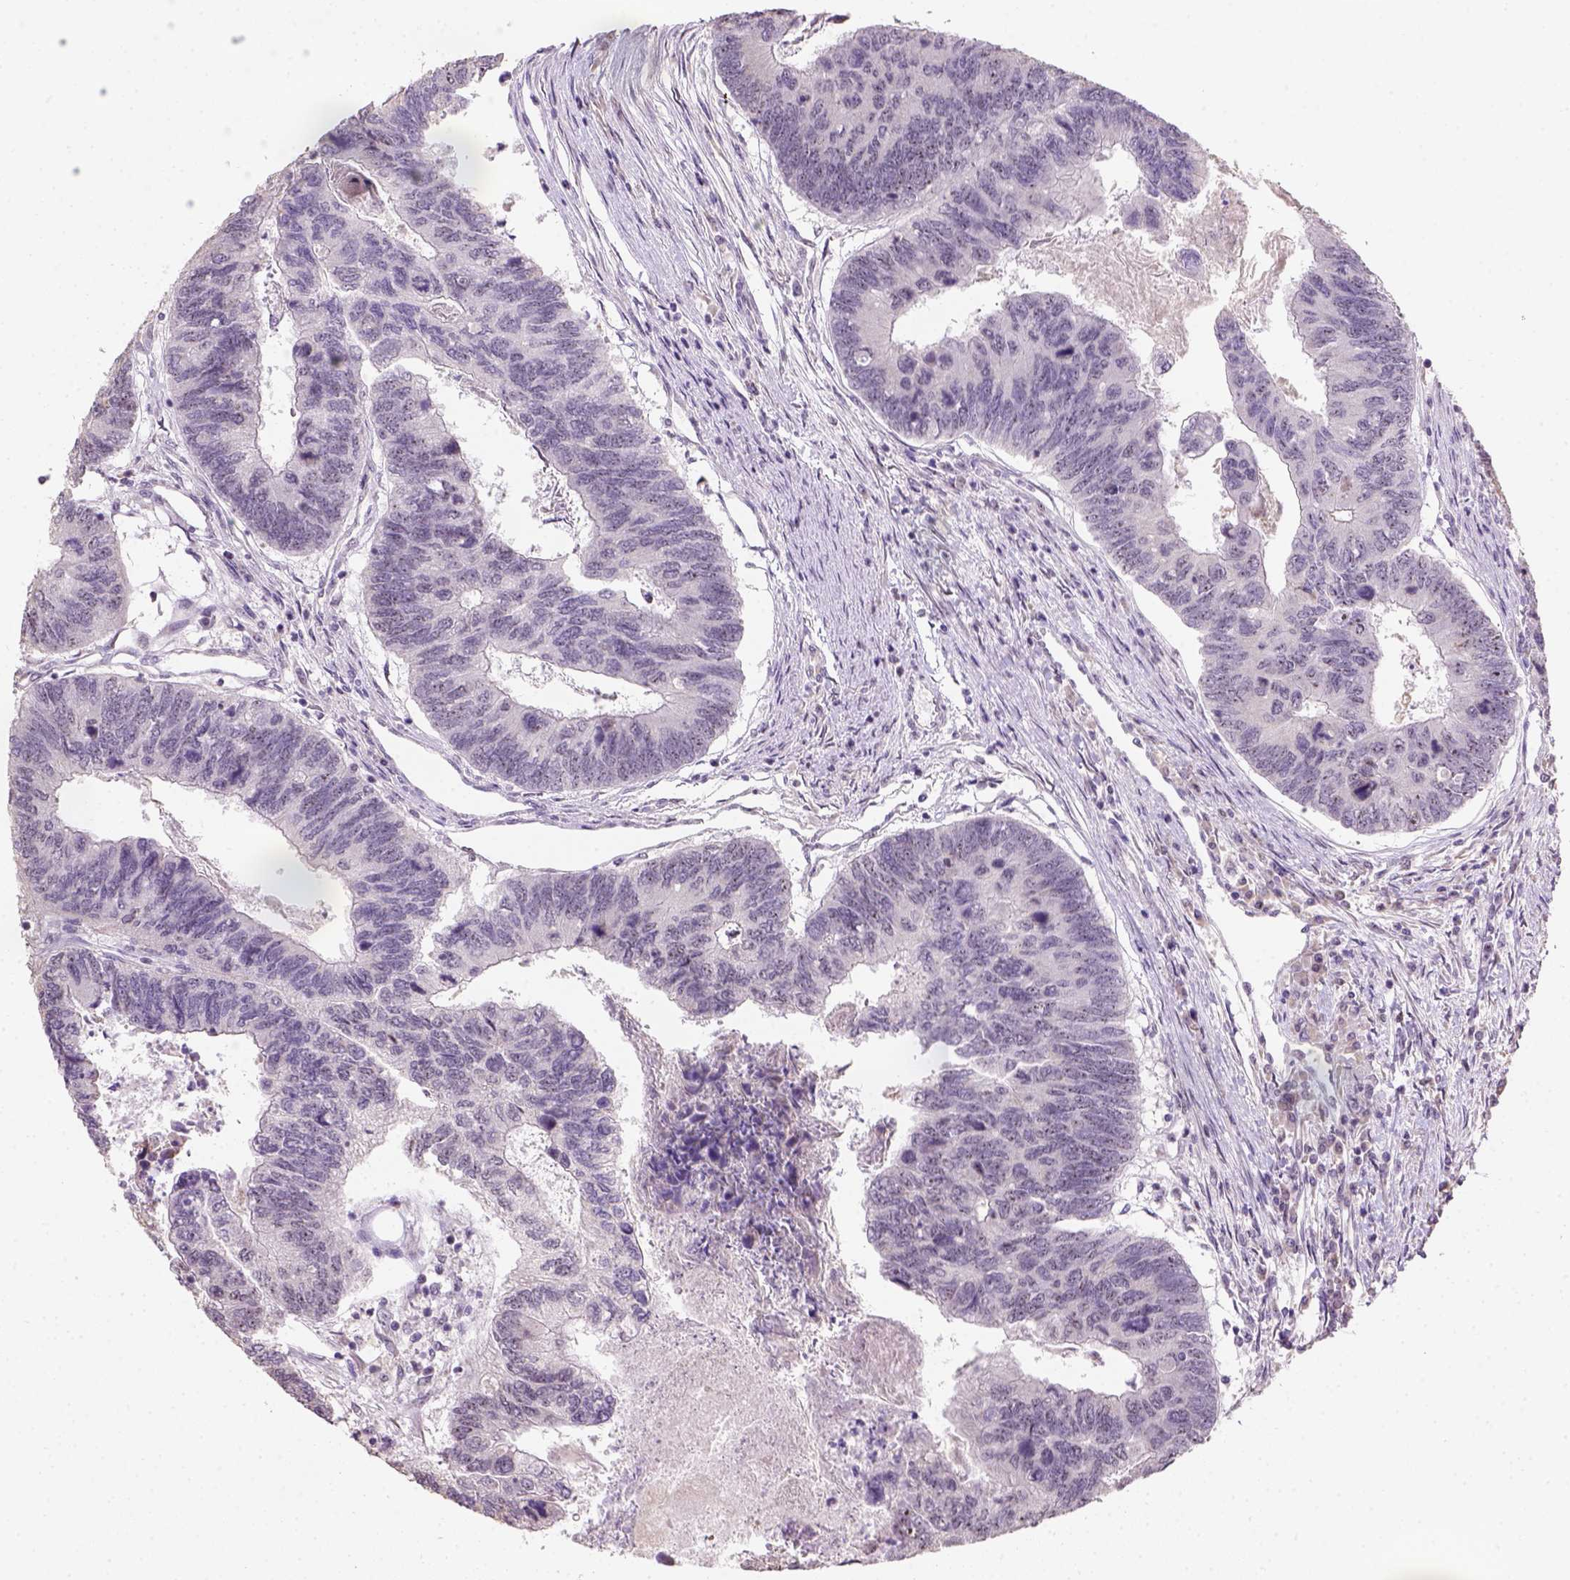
{"staining": {"intensity": "negative", "quantity": "none", "location": "none"}, "tissue": "colorectal cancer", "cell_type": "Tumor cells", "image_type": "cancer", "snomed": [{"axis": "morphology", "description": "Adenocarcinoma, NOS"}, {"axis": "topography", "description": "Colon"}], "caption": "A high-resolution micrograph shows immunohistochemistry (IHC) staining of adenocarcinoma (colorectal), which demonstrates no significant expression in tumor cells.", "gene": "DDX50", "patient": {"sex": "female", "age": 67}}